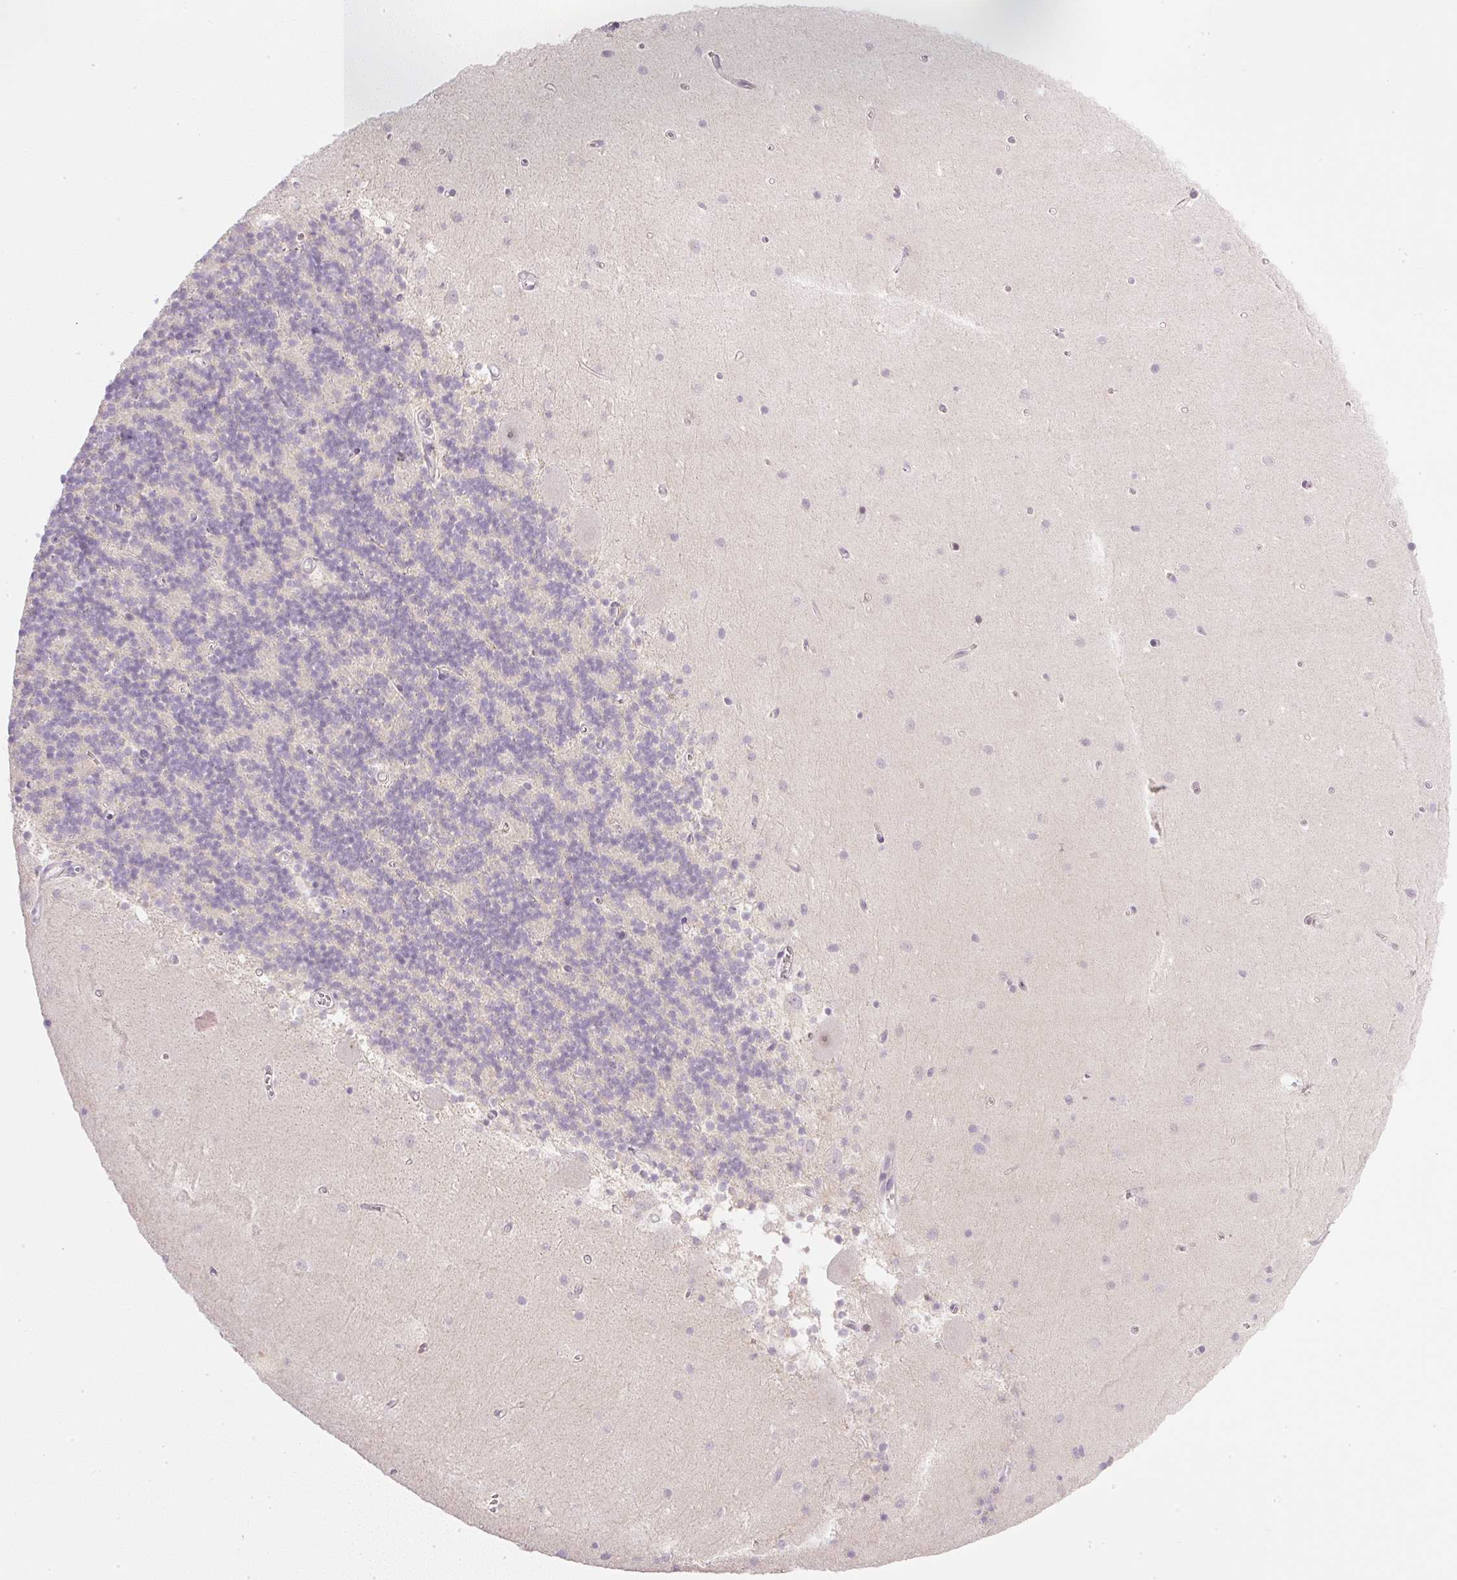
{"staining": {"intensity": "negative", "quantity": "none", "location": "none"}, "tissue": "cerebellum", "cell_type": "Cells in granular layer", "image_type": "normal", "snomed": [{"axis": "morphology", "description": "Normal tissue, NOS"}, {"axis": "topography", "description": "Cerebellum"}], "caption": "IHC histopathology image of benign cerebellum stained for a protein (brown), which reveals no positivity in cells in granular layer. (DAB IHC, high magnification).", "gene": "AAR2", "patient": {"sex": "male", "age": 54}}